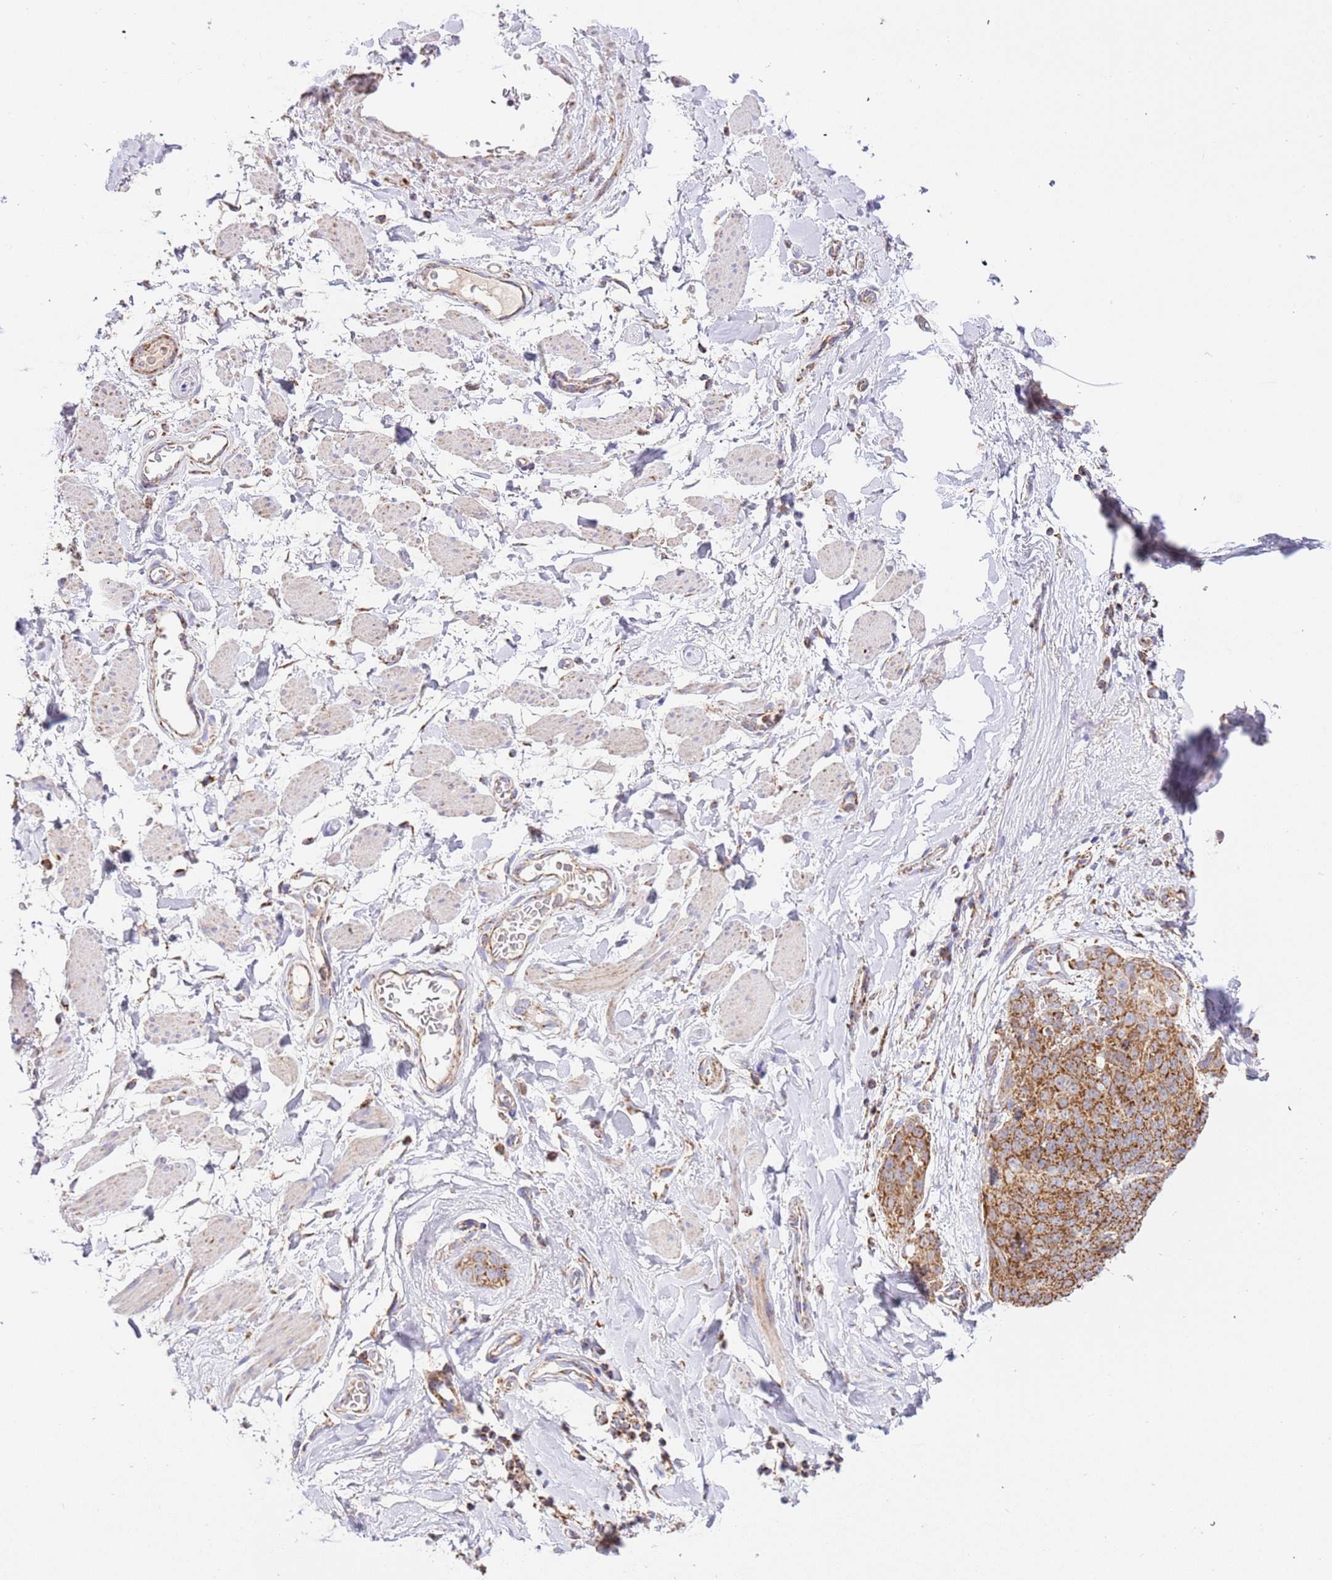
{"staining": {"intensity": "strong", "quantity": ">75%", "location": "cytoplasmic/membranous"}, "tissue": "skin cancer", "cell_type": "Tumor cells", "image_type": "cancer", "snomed": [{"axis": "morphology", "description": "Squamous cell carcinoma, NOS"}, {"axis": "topography", "description": "Skin"}, {"axis": "topography", "description": "Vulva"}], "caption": "Skin cancer (squamous cell carcinoma) was stained to show a protein in brown. There is high levels of strong cytoplasmic/membranous staining in approximately >75% of tumor cells.", "gene": "ZBTB39", "patient": {"sex": "female", "age": 85}}